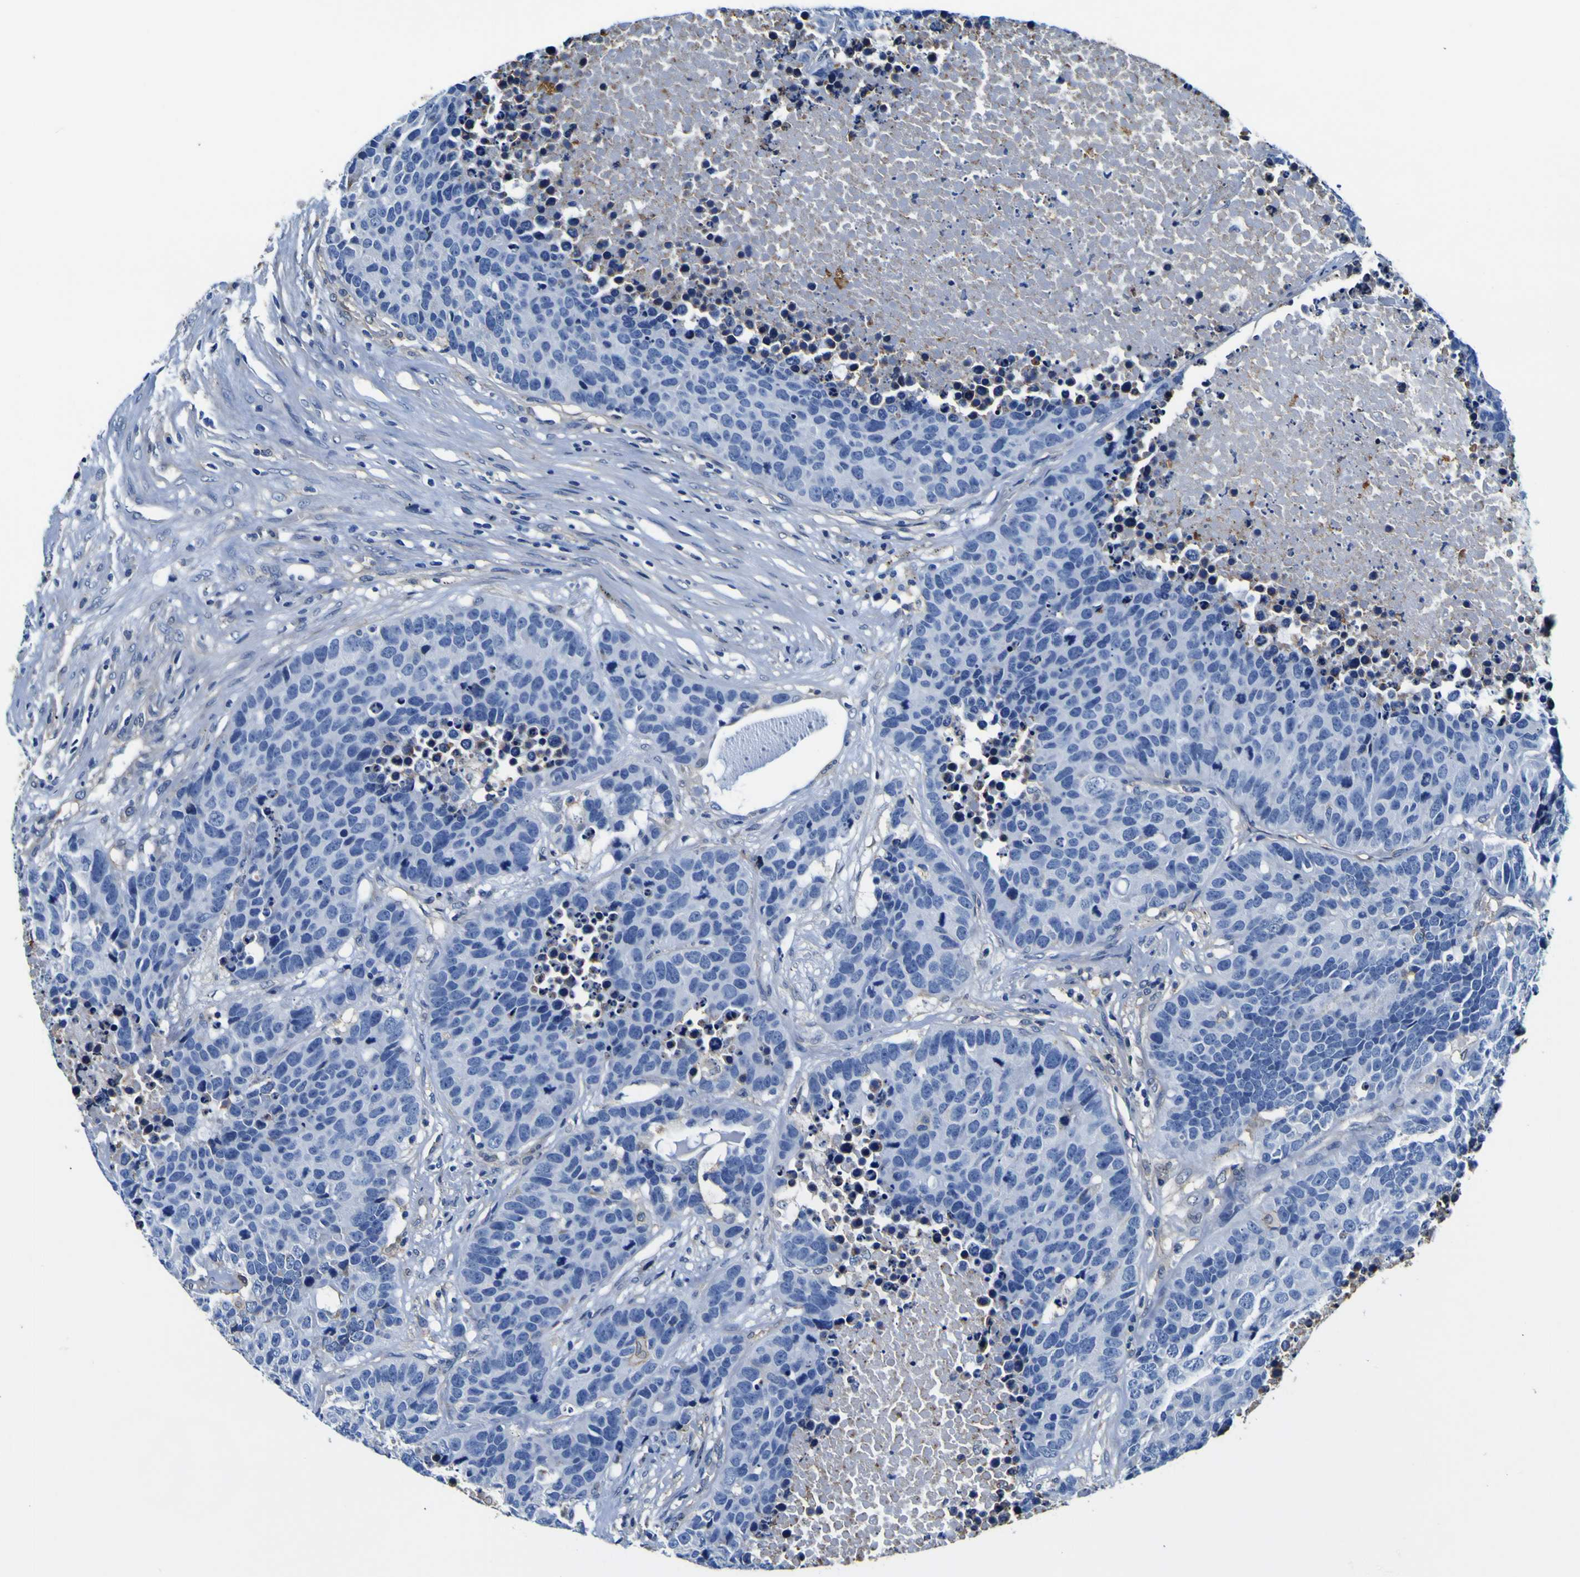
{"staining": {"intensity": "negative", "quantity": "none", "location": "none"}, "tissue": "carcinoid", "cell_type": "Tumor cells", "image_type": "cancer", "snomed": [{"axis": "morphology", "description": "Carcinoid, malignant, NOS"}, {"axis": "topography", "description": "Lung"}], "caption": "Carcinoid was stained to show a protein in brown. There is no significant positivity in tumor cells. (DAB (3,3'-diaminobenzidine) IHC, high magnification).", "gene": "PXDN", "patient": {"sex": "male", "age": 60}}